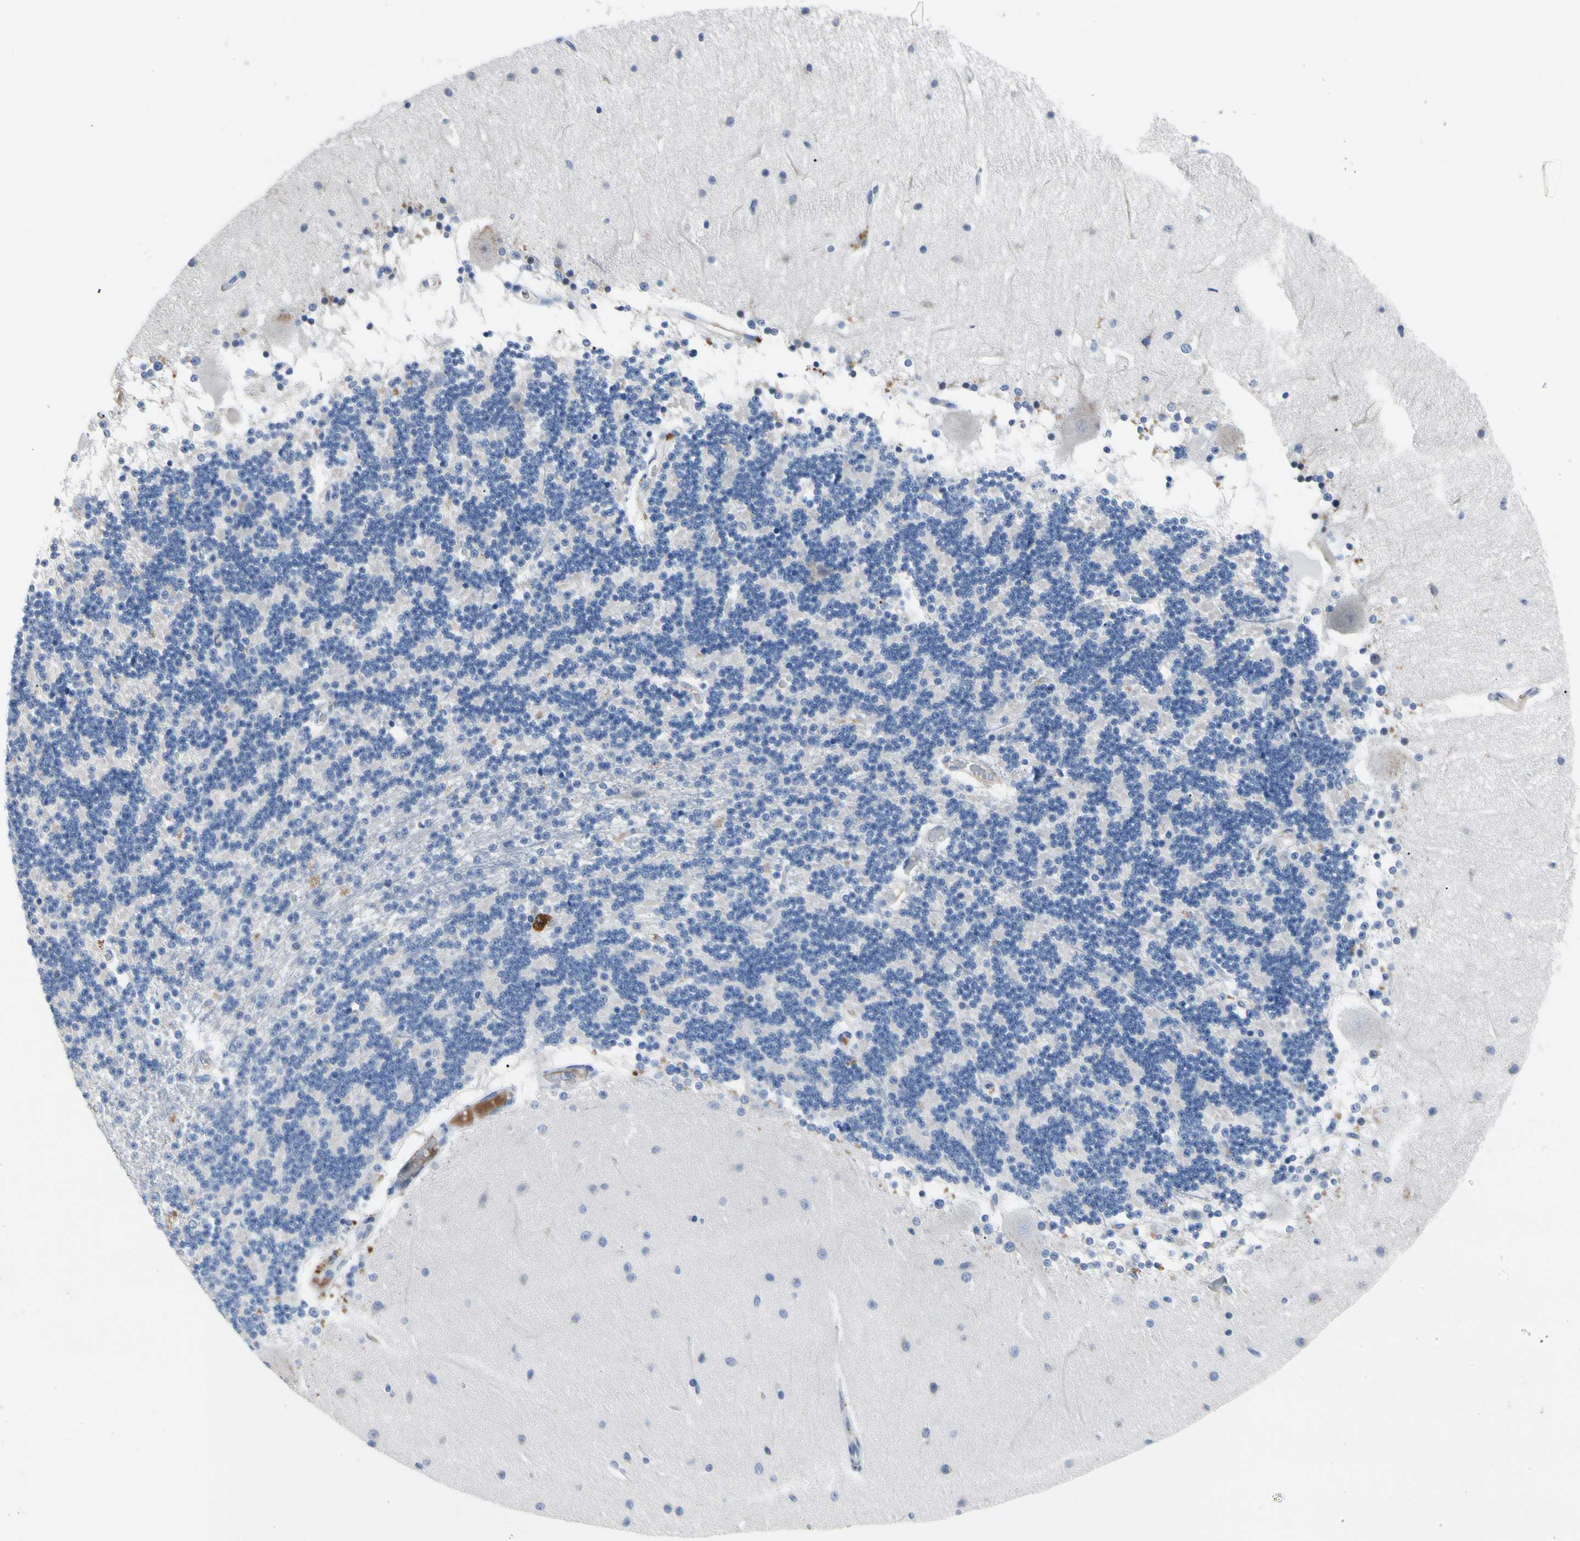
{"staining": {"intensity": "negative", "quantity": "none", "location": "none"}, "tissue": "cerebellum", "cell_type": "Cells in granular layer", "image_type": "normal", "snomed": [{"axis": "morphology", "description": "Normal tissue, NOS"}, {"axis": "topography", "description": "Cerebellum"}], "caption": "Cells in granular layer show no significant expression in benign cerebellum.", "gene": "ECRG4", "patient": {"sex": "female", "age": 54}}